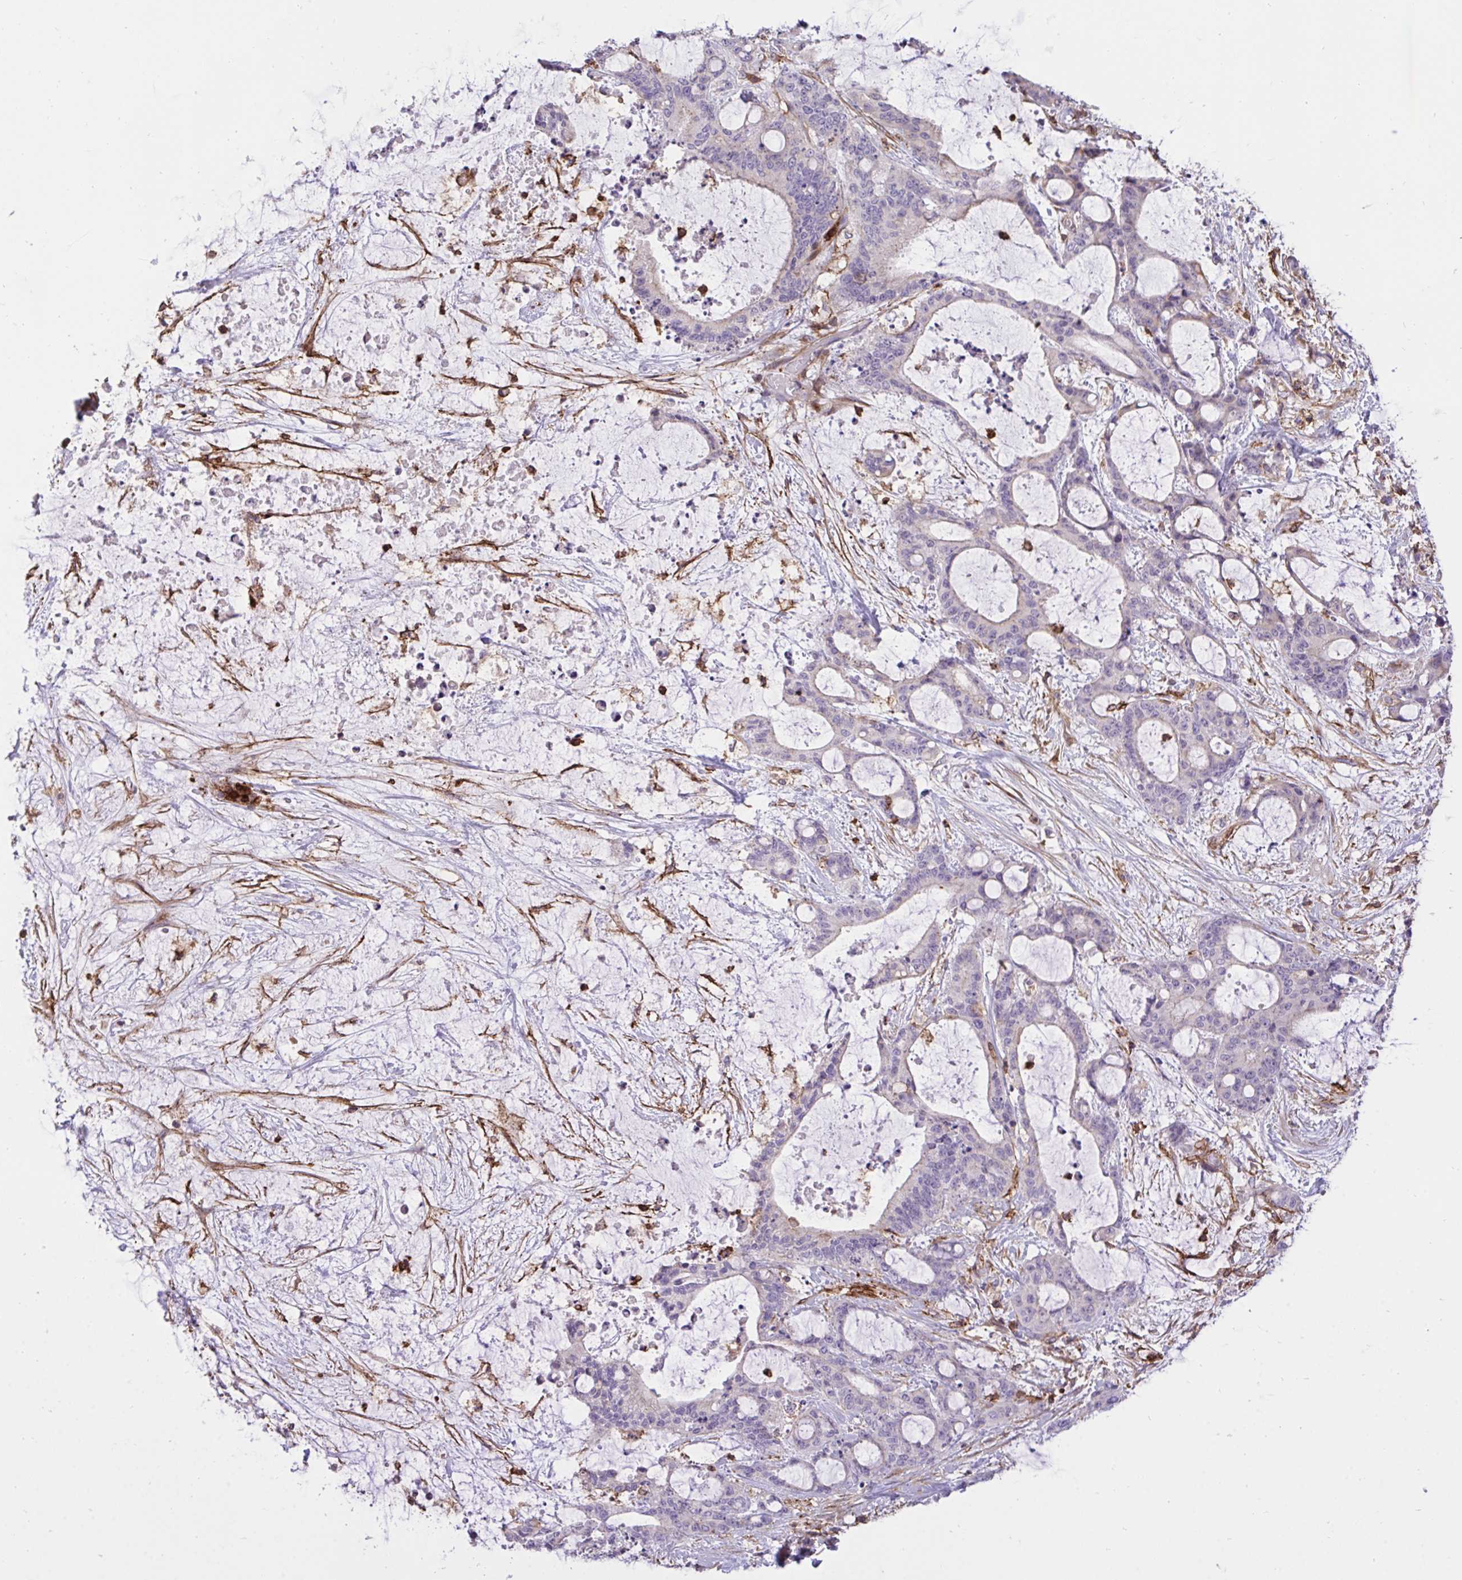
{"staining": {"intensity": "negative", "quantity": "none", "location": "none"}, "tissue": "liver cancer", "cell_type": "Tumor cells", "image_type": "cancer", "snomed": [{"axis": "morphology", "description": "Normal tissue, NOS"}, {"axis": "morphology", "description": "Cholangiocarcinoma"}, {"axis": "topography", "description": "Liver"}, {"axis": "topography", "description": "Peripheral nerve tissue"}], "caption": "High power microscopy image of an immunohistochemistry (IHC) histopathology image of cholangiocarcinoma (liver), revealing no significant expression in tumor cells.", "gene": "ERI1", "patient": {"sex": "female", "age": 73}}